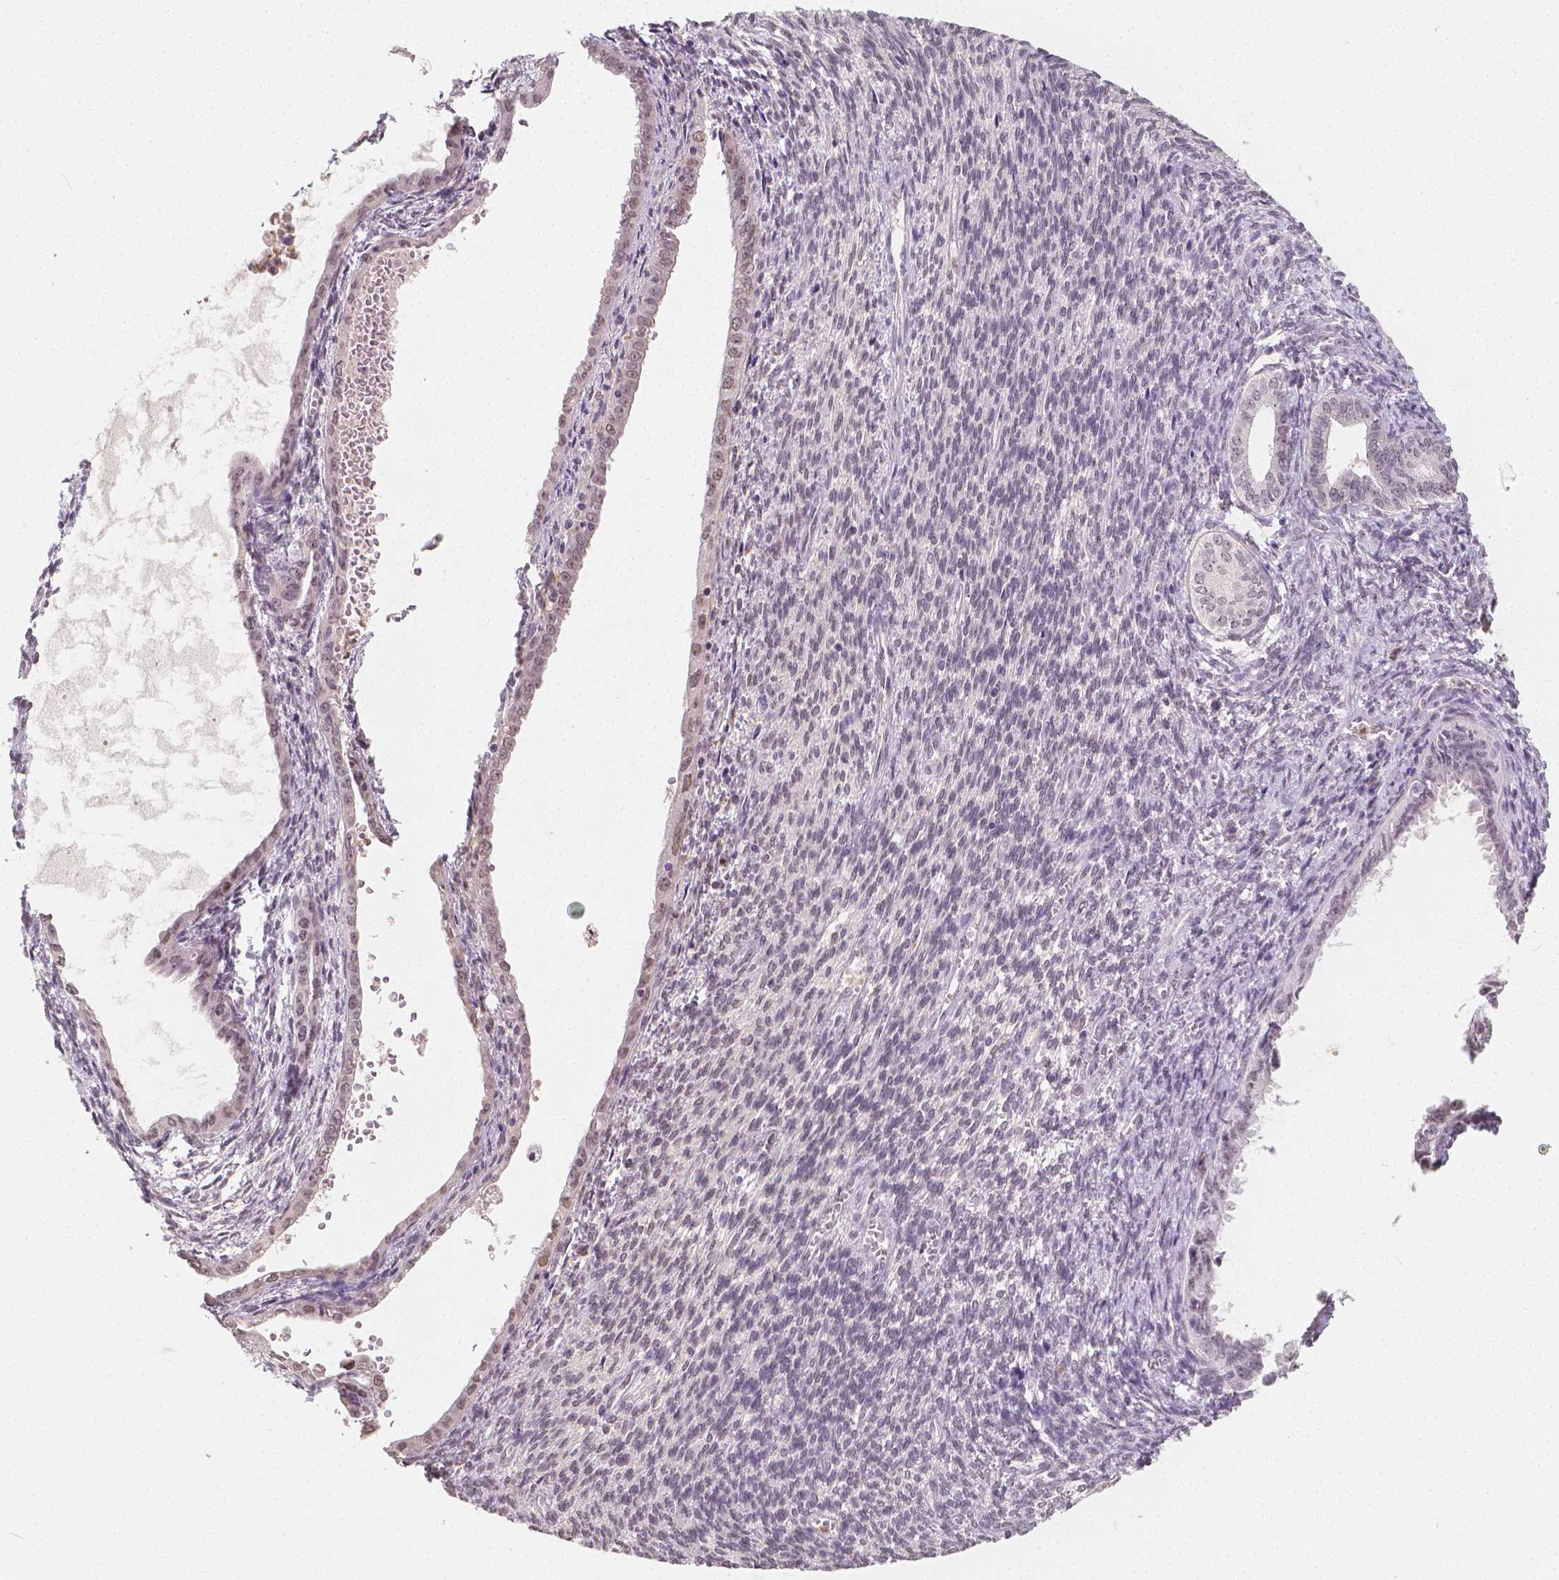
{"staining": {"intensity": "weak", "quantity": "25%-75%", "location": "nuclear"}, "tissue": "endometrial cancer", "cell_type": "Tumor cells", "image_type": "cancer", "snomed": [{"axis": "morphology", "description": "Adenocarcinoma, NOS"}, {"axis": "topography", "description": "Endometrium"}], "caption": "Immunohistochemical staining of endometrial cancer shows weak nuclear protein expression in about 25%-75% of tumor cells.", "gene": "NOLC1", "patient": {"sex": "female", "age": 86}}